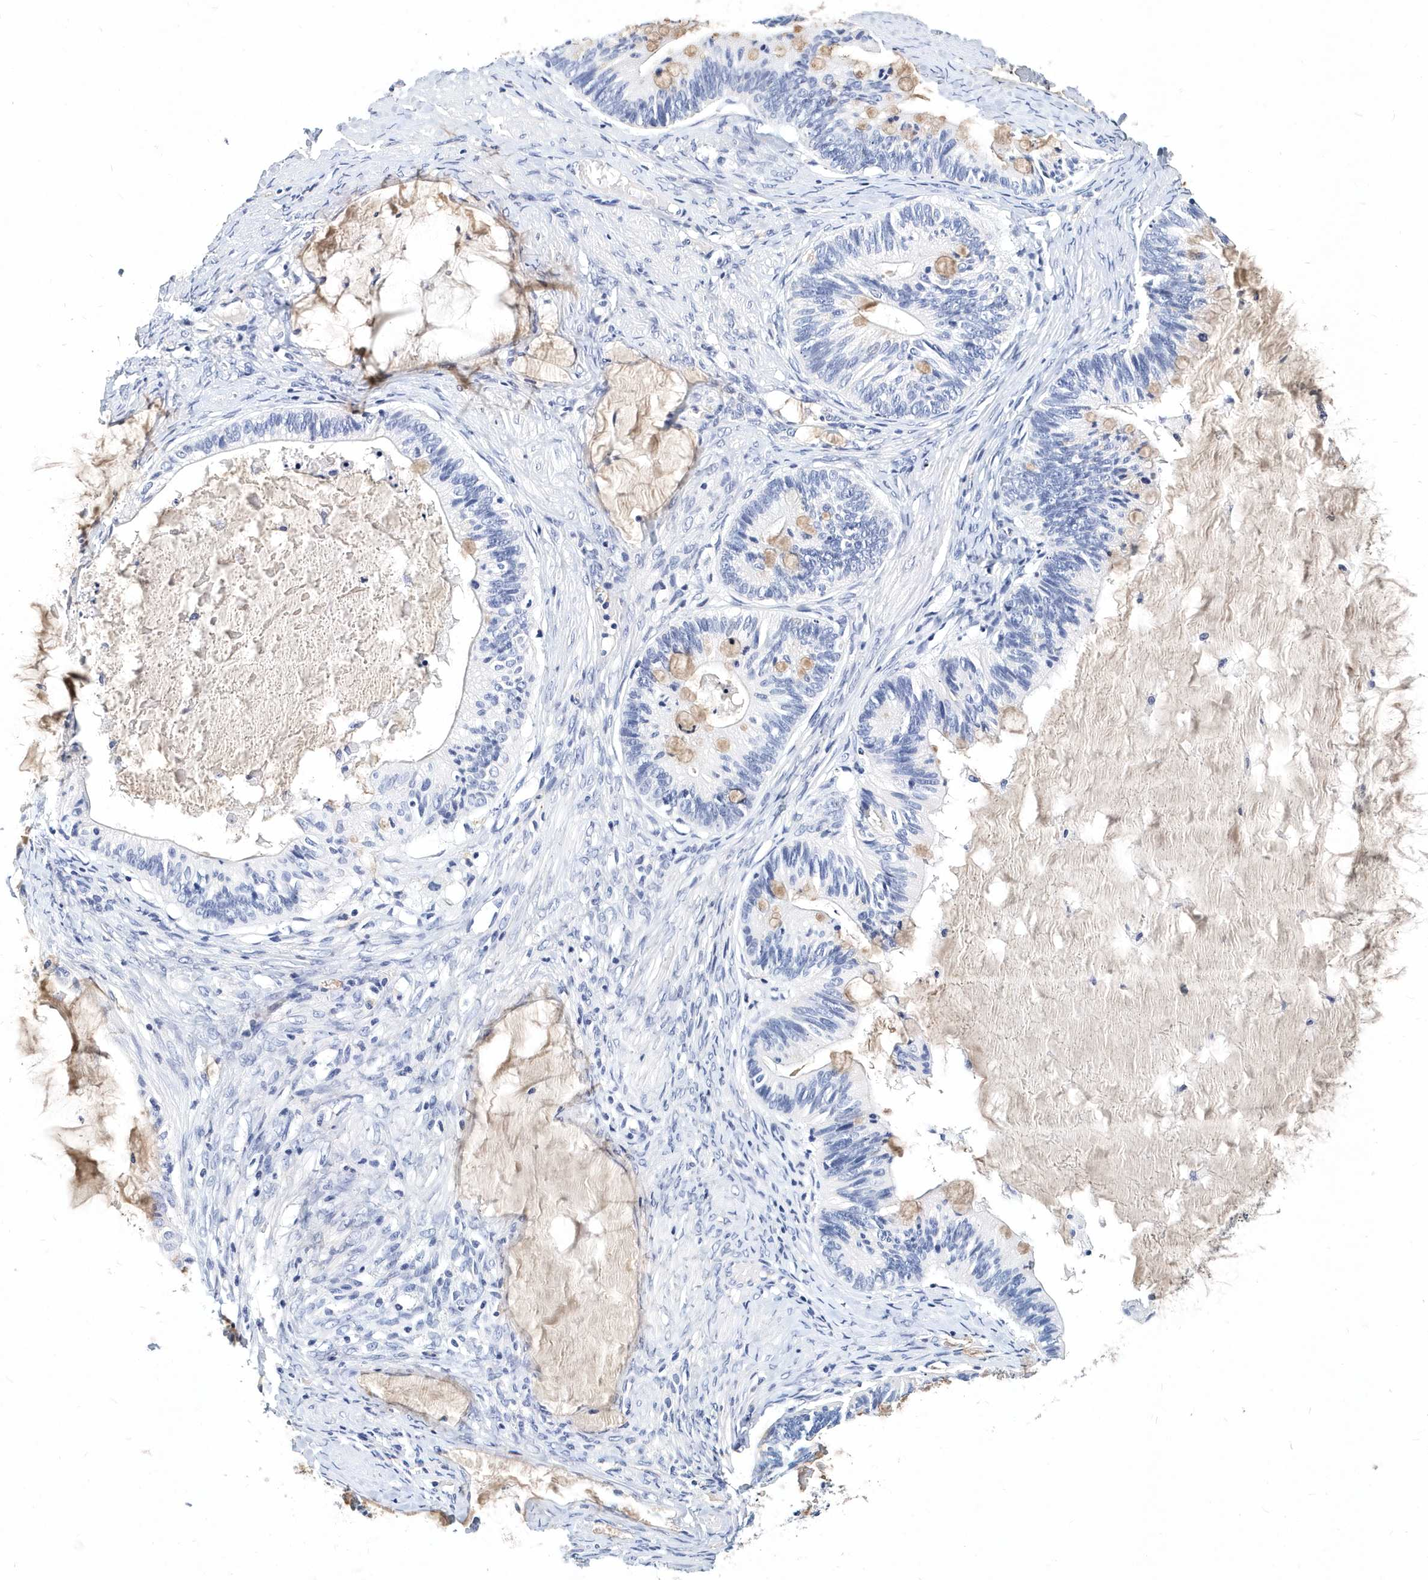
{"staining": {"intensity": "weak", "quantity": "<25%", "location": "cytoplasmic/membranous"}, "tissue": "ovarian cancer", "cell_type": "Tumor cells", "image_type": "cancer", "snomed": [{"axis": "morphology", "description": "Cystadenocarcinoma, mucinous, NOS"}, {"axis": "topography", "description": "Ovary"}], "caption": "This is an immunohistochemistry micrograph of human ovarian cancer (mucinous cystadenocarcinoma). There is no expression in tumor cells.", "gene": "ITGA2B", "patient": {"sex": "female", "age": 61}}